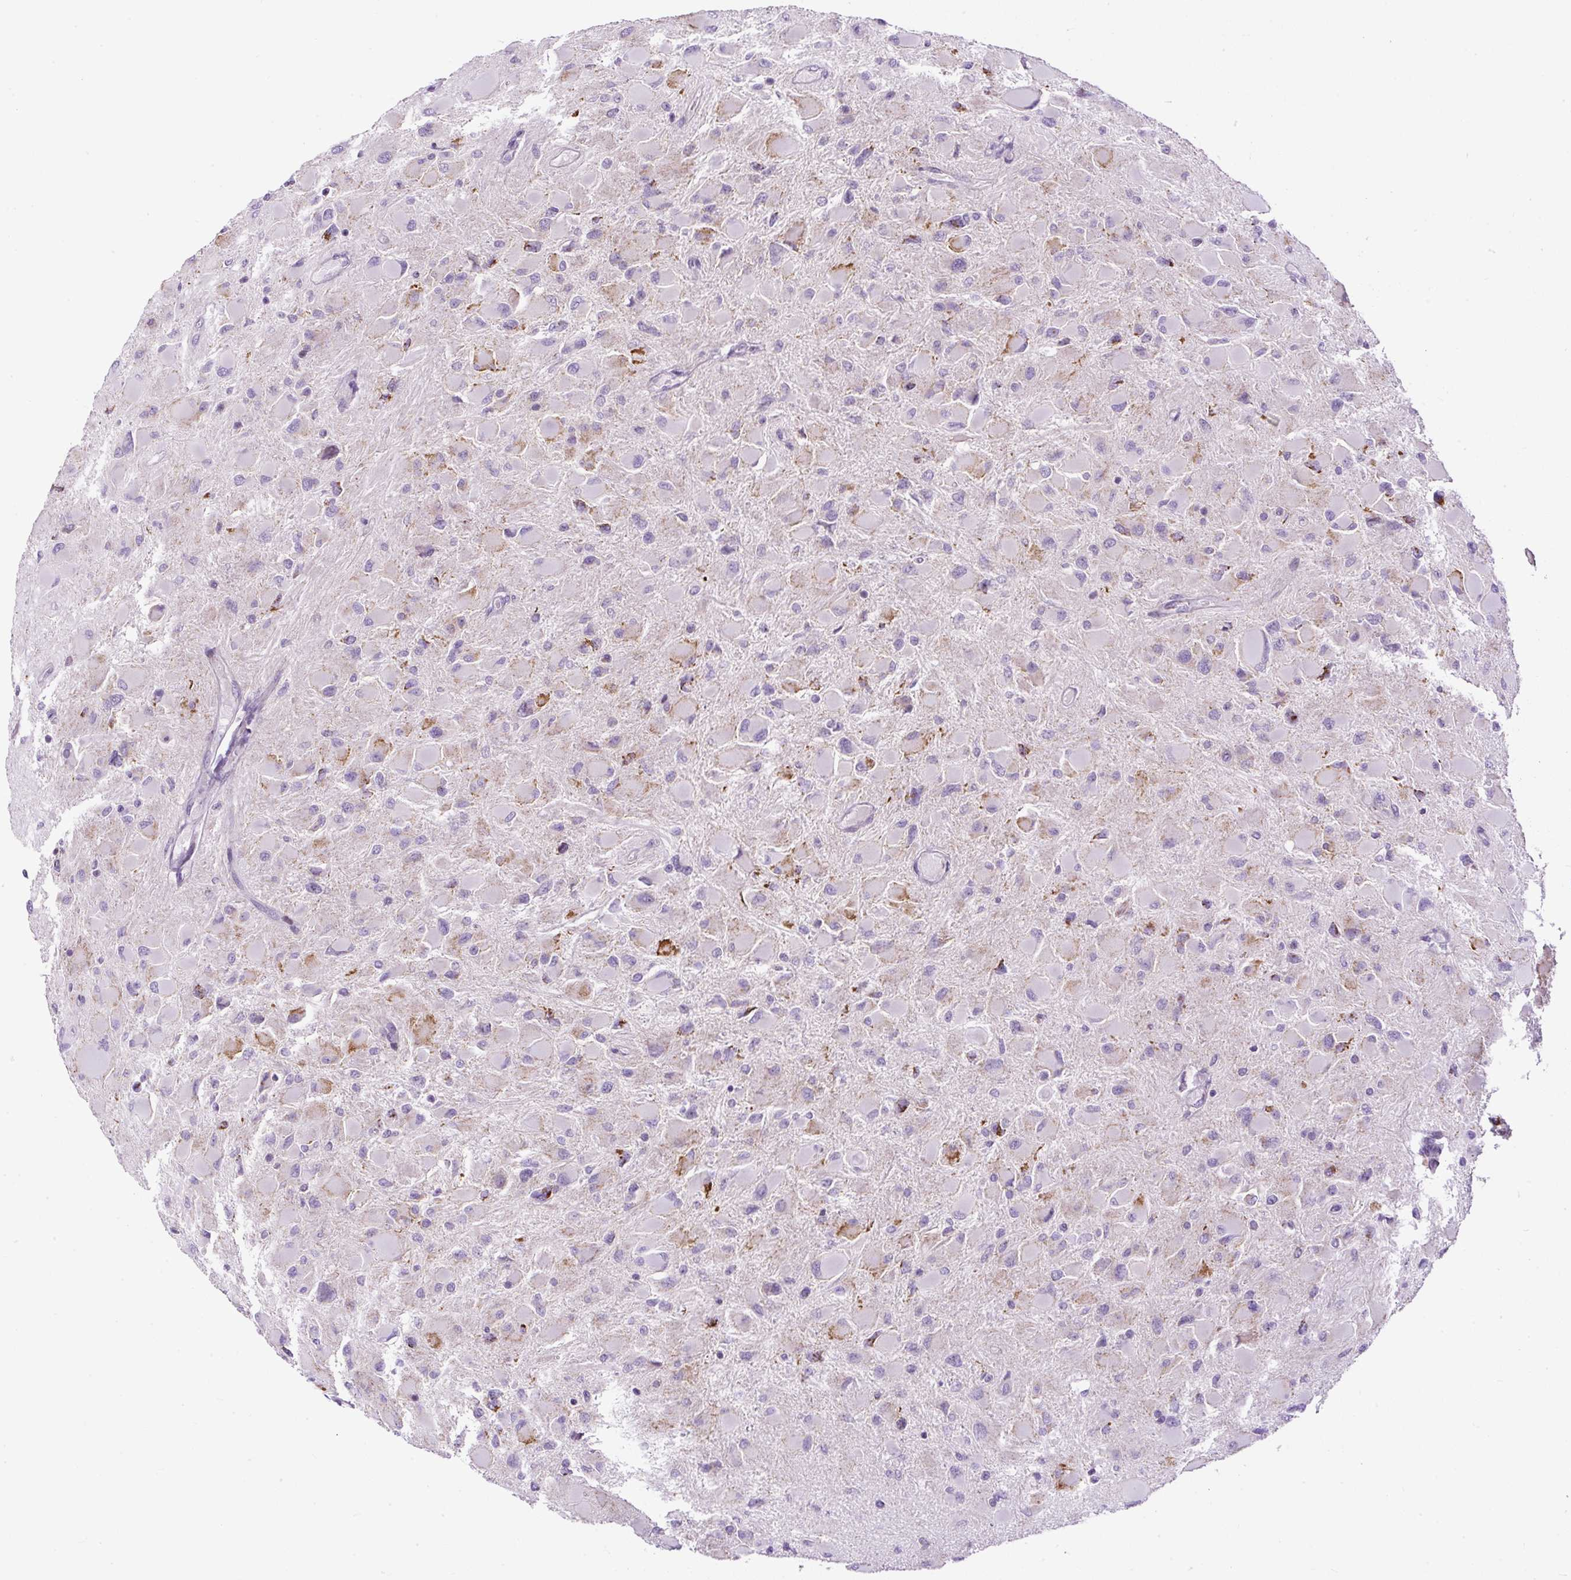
{"staining": {"intensity": "negative", "quantity": "none", "location": "none"}, "tissue": "glioma", "cell_type": "Tumor cells", "image_type": "cancer", "snomed": [{"axis": "morphology", "description": "Glioma, malignant, High grade"}, {"axis": "topography", "description": "Cerebral cortex"}], "caption": "This is an IHC photomicrograph of human malignant high-grade glioma. There is no staining in tumor cells.", "gene": "FMC1", "patient": {"sex": "female", "age": 36}}